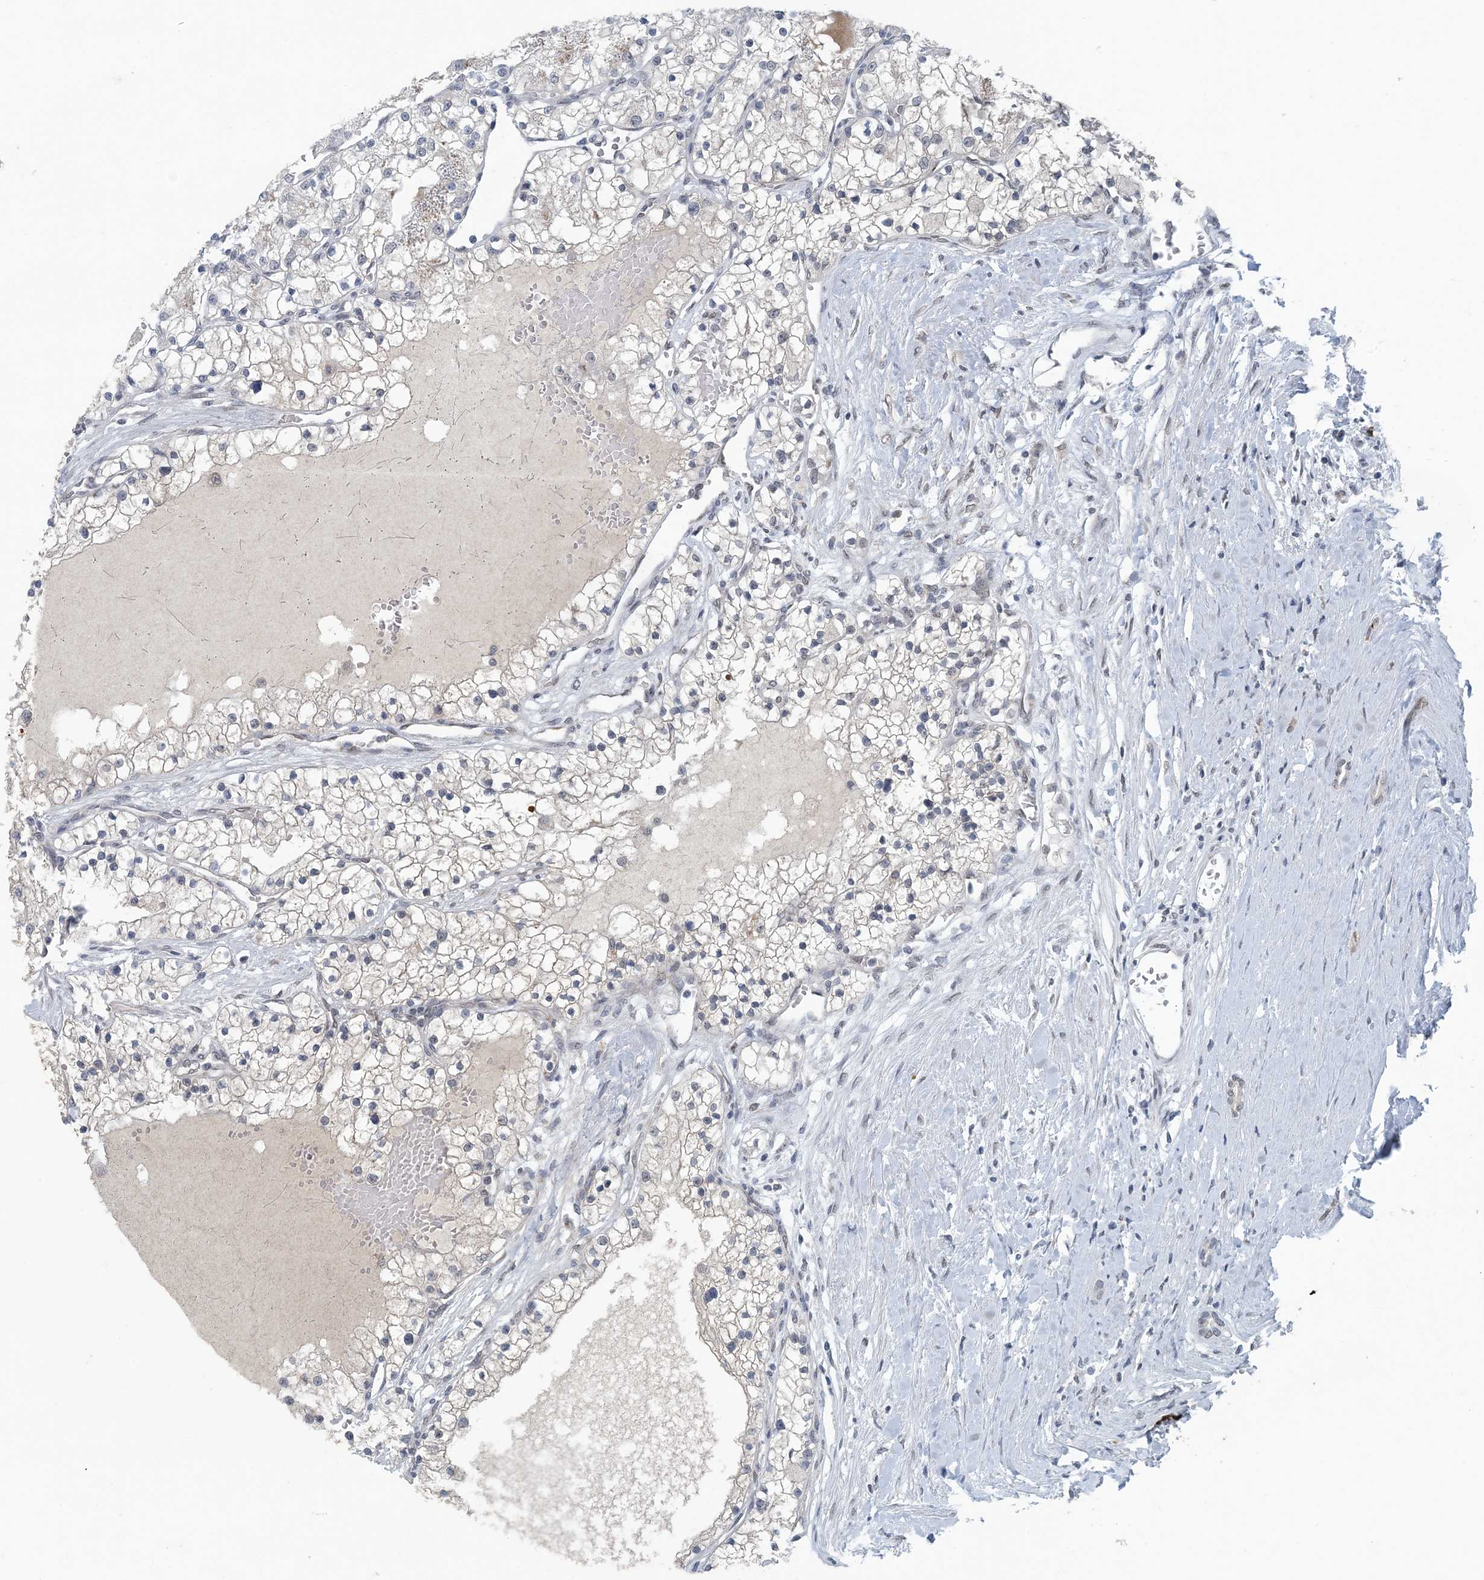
{"staining": {"intensity": "negative", "quantity": "none", "location": "none"}, "tissue": "renal cancer", "cell_type": "Tumor cells", "image_type": "cancer", "snomed": [{"axis": "morphology", "description": "Normal tissue, NOS"}, {"axis": "morphology", "description": "Adenocarcinoma, NOS"}, {"axis": "topography", "description": "Kidney"}], "caption": "Tumor cells show no significant expression in adenocarcinoma (renal).", "gene": "MBD2", "patient": {"sex": "male", "age": 68}}